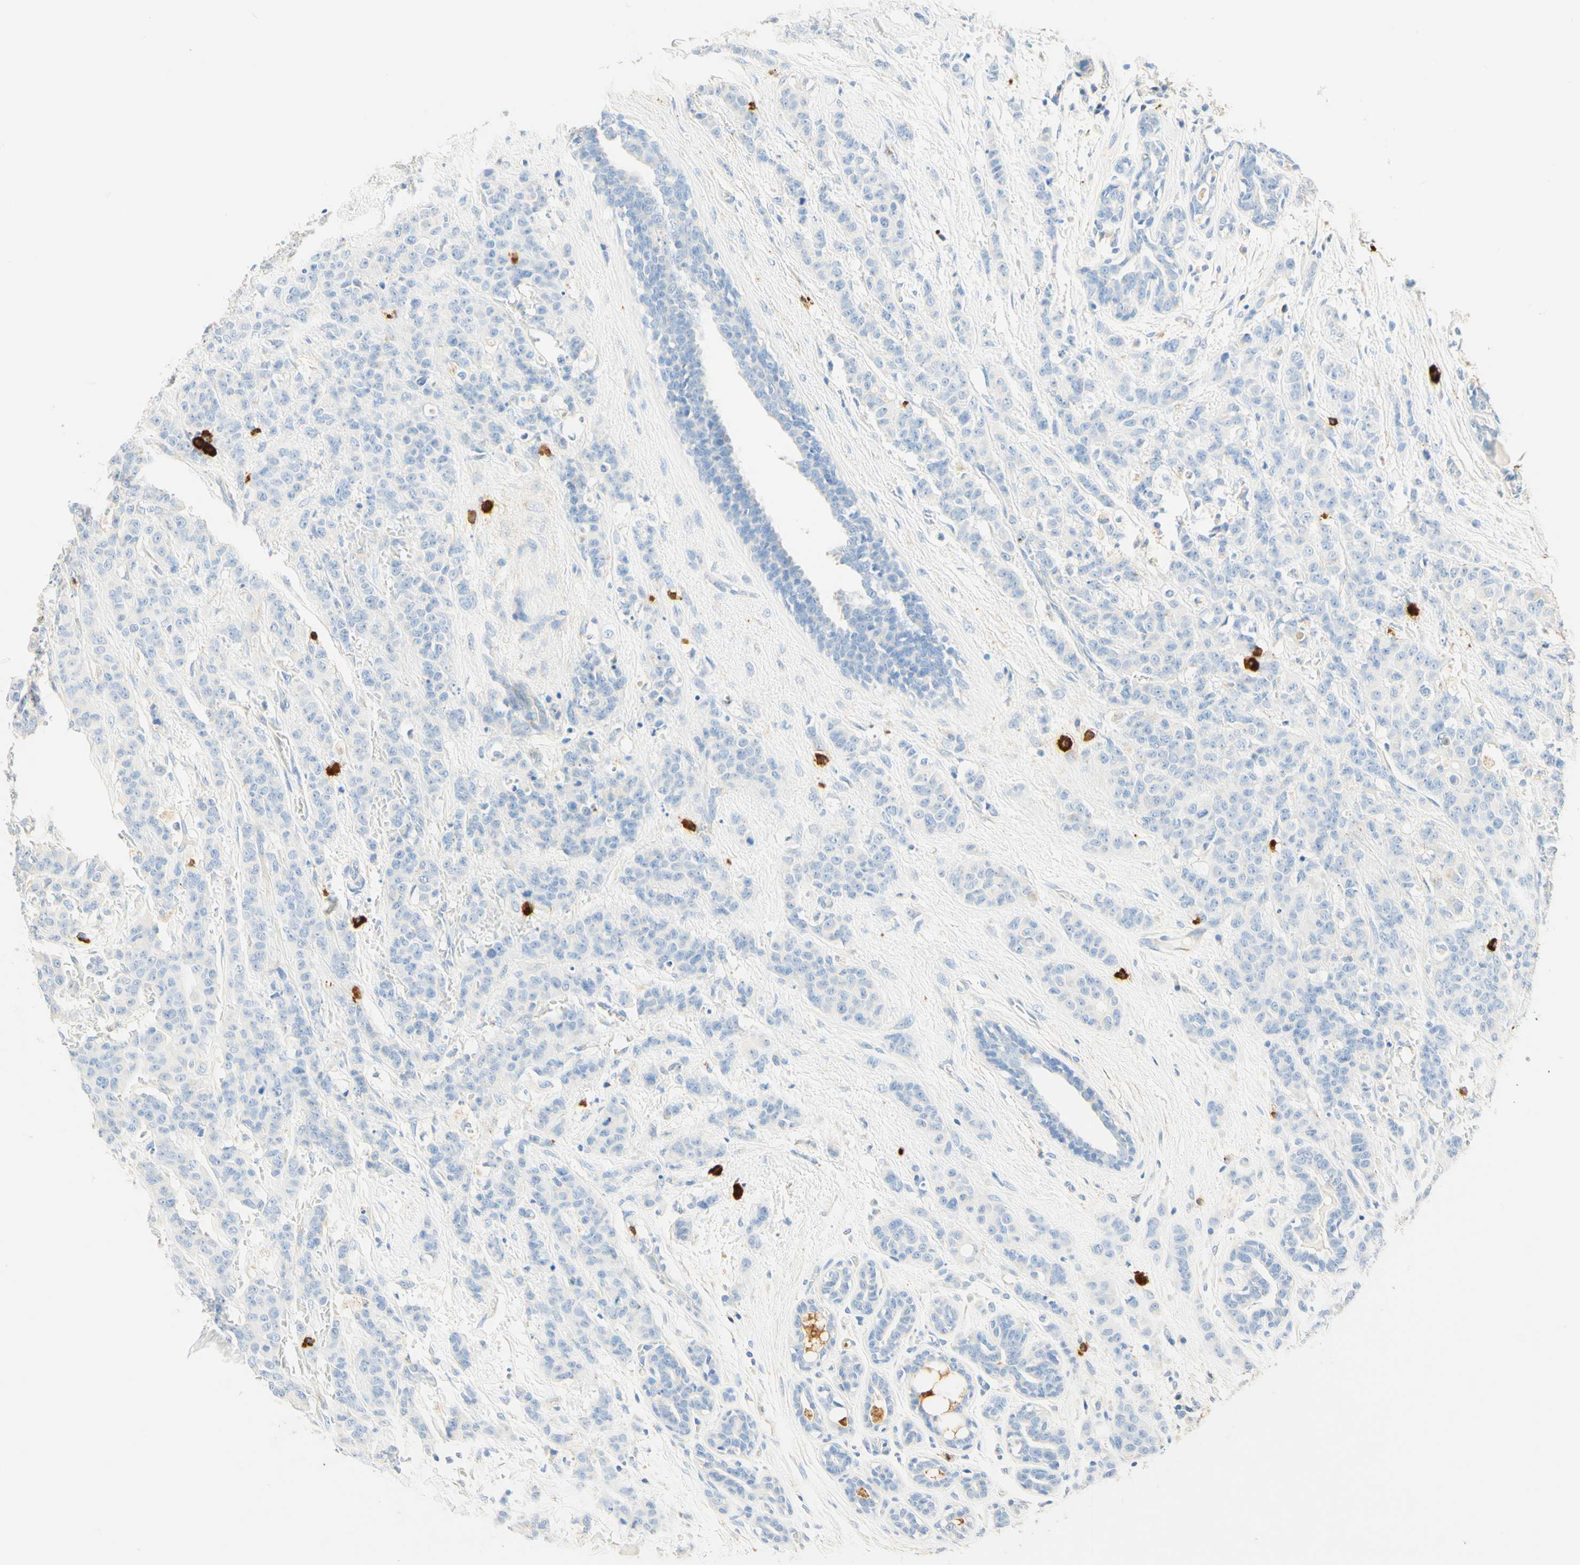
{"staining": {"intensity": "negative", "quantity": "none", "location": "none"}, "tissue": "breast cancer", "cell_type": "Tumor cells", "image_type": "cancer", "snomed": [{"axis": "morphology", "description": "Normal tissue, NOS"}, {"axis": "morphology", "description": "Duct carcinoma"}, {"axis": "topography", "description": "Breast"}], "caption": "High power microscopy histopathology image of an immunohistochemistry micrograph of intraductal carcinoma (breast), revealing no significant positivity in tumor cells.", "gene": "CD63", "patient": {"sex": "female", "age": 40}}